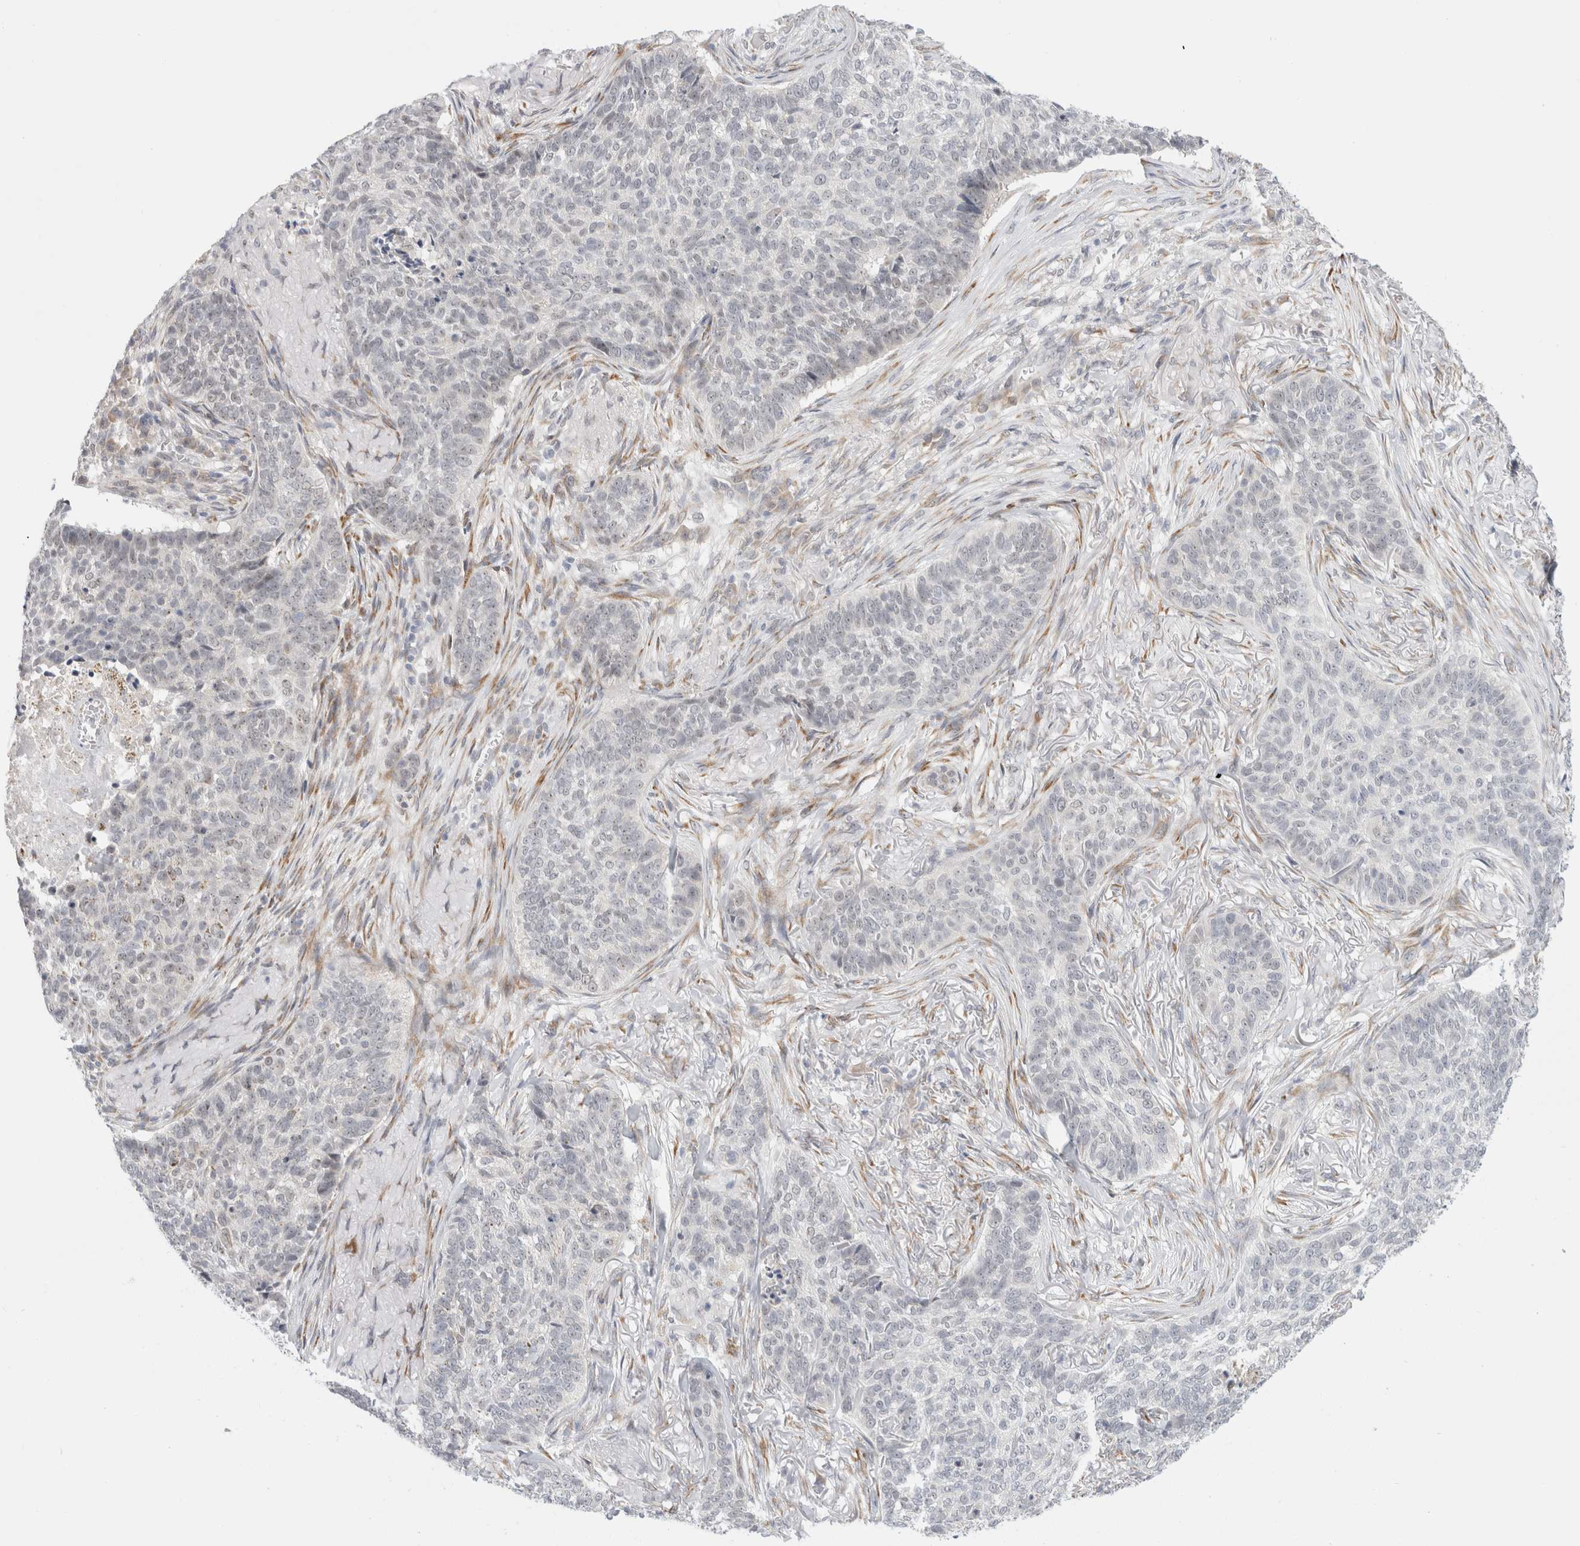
{"staining": {"intensity": "negative", "quantity": "none", "location": "none"}, "tissue": "skin cancer", "cell_type": "Tumor cells", "image_type": "cancer", "snomed": [{"axis": "morphology", "description": "Basal cell carcinoma"}, {"axis": "topography", "description": "Skin"}], "caption": "Image shows no significant protein expression in tumor cells of skin basal cell carcinoma.", "gene": "TRMT1L", "patient": {"sex": "male", "age": 85}}